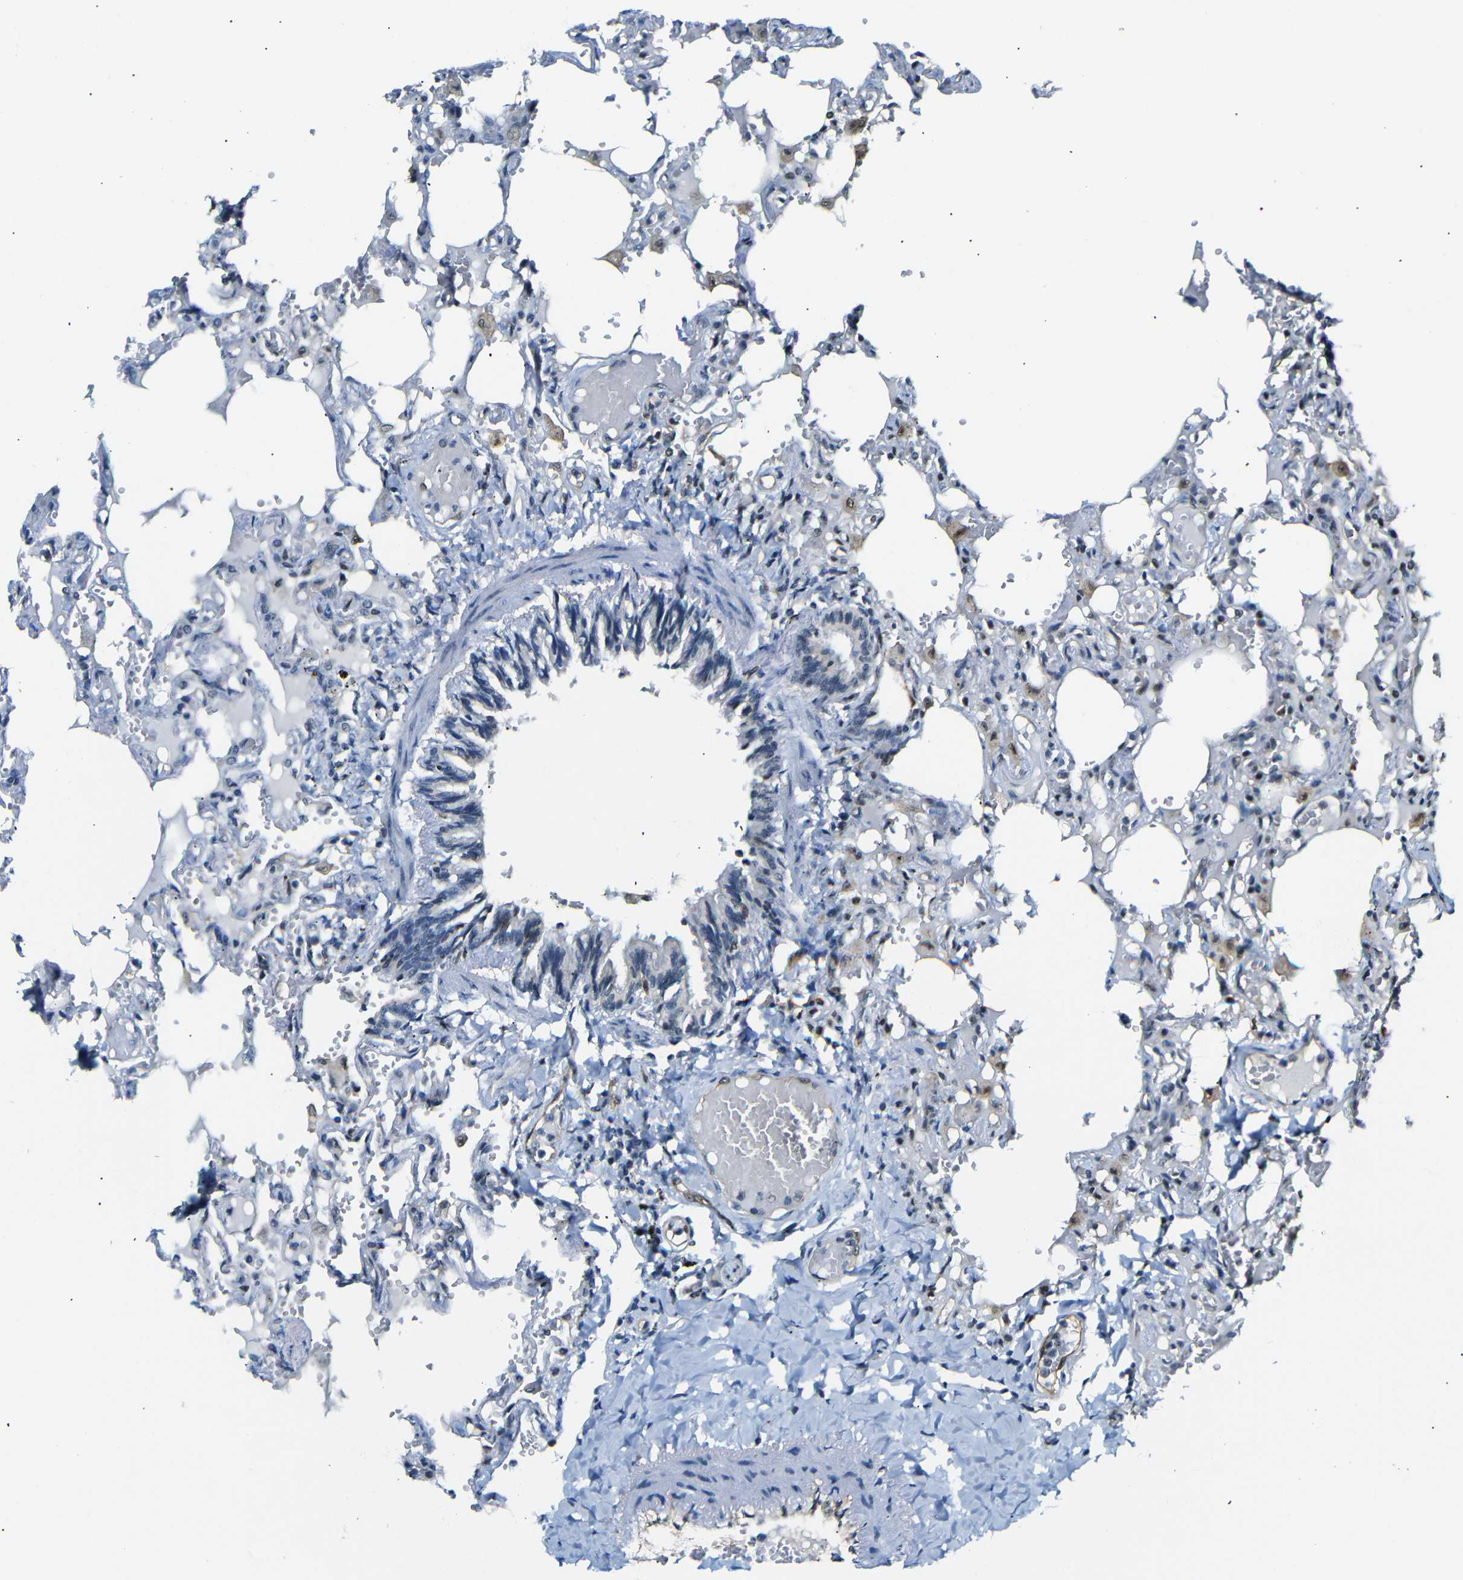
{"staining": {"intensity": "moderate", "quantity": "<25%", "location": "nuclear"}, "tissue": "lung", "cell_type": "Alveolar cells", "image_type": "normal", "snomed": [{"axis": "morphology", "description": "Normal tissue, NOS"}, {"axis": "topography", "description": "Lung"}], "caption": "A high-resolution photomicrograph shows IHC staining of unremarkable lung, which shows moderate nuclear staining in about <25% of alveolar cells.", "gene": "PARN", "patient": {"sex": "male", "age": 21}}